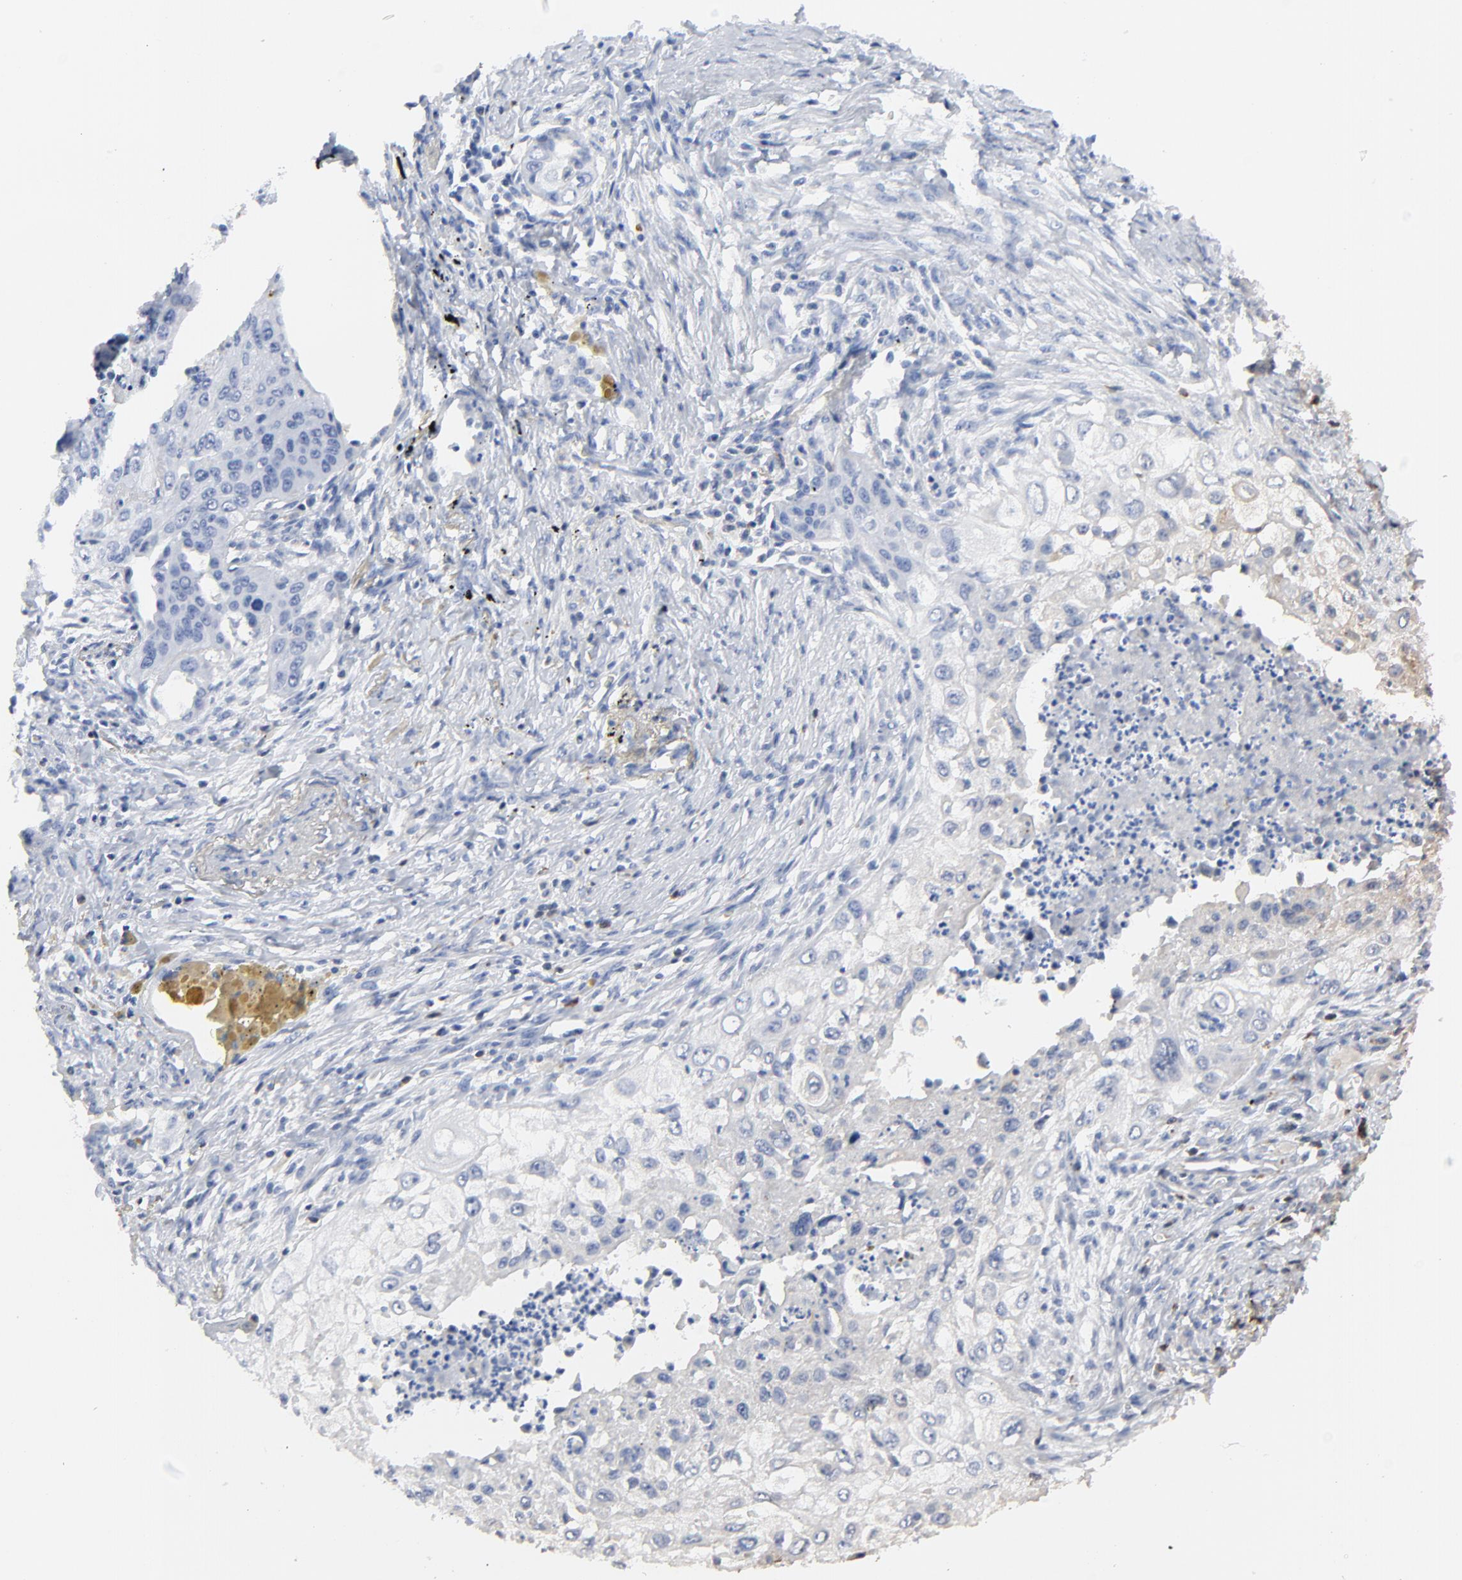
{"staining": {"intensity": "negative", "quantity": "none", "location": "none"}, "tissue": "lung cancer", "cell_type": "Tumor cells", "image_type": "cancer", "snomed": [{"axis": "morphology", "description": "Squamous cell carcinoma, NOS"}, {"axis": "topography", "description": "Lung"}], "caption": "Squamous cell carcinoma (lung) stained for a protein using immunohistochemistry (IHC) displays no expression tumor cells.", "gene": "SKAP1", "patient": {"sex": "male", "age": 71}}